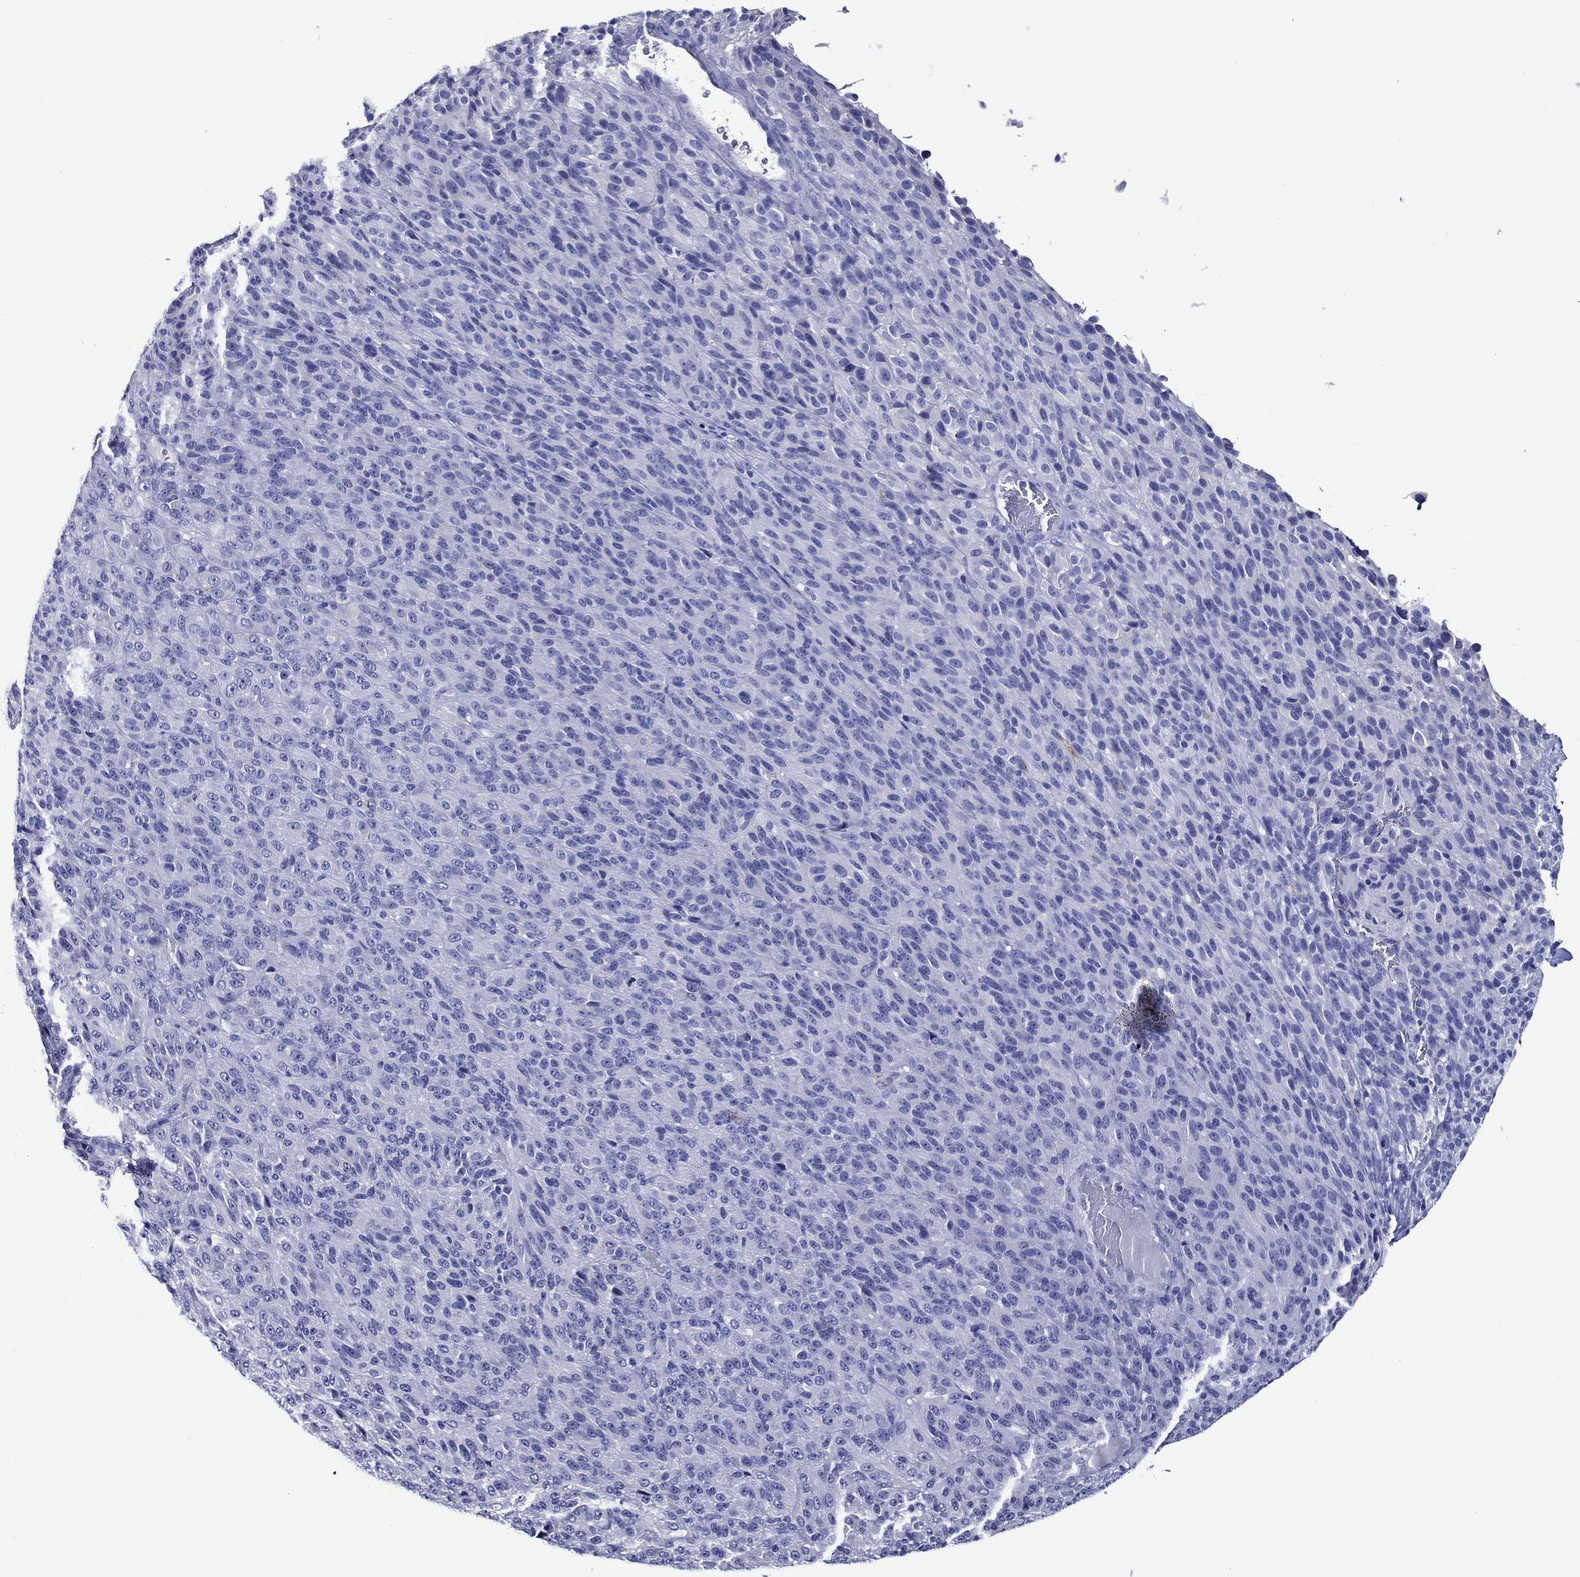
{"staining": {"intensity": "negative", "quantity": "none", "location": "none"}, "tissue": "melanoma", "cell_type": "Tumor cells", "image_type": "cancer", "snomed": [{"axis": "morphology", "description": "Malignant melanoma, Metastatic site"}, {"axis": "topography", "description": "Brain"}], "caption": "The immunohistochemistry histopathology image has no significant positivity in tumor cells of melanoma tissue.", "gene": "ACE2", "patient": {"sex": "female", "age": 56}}